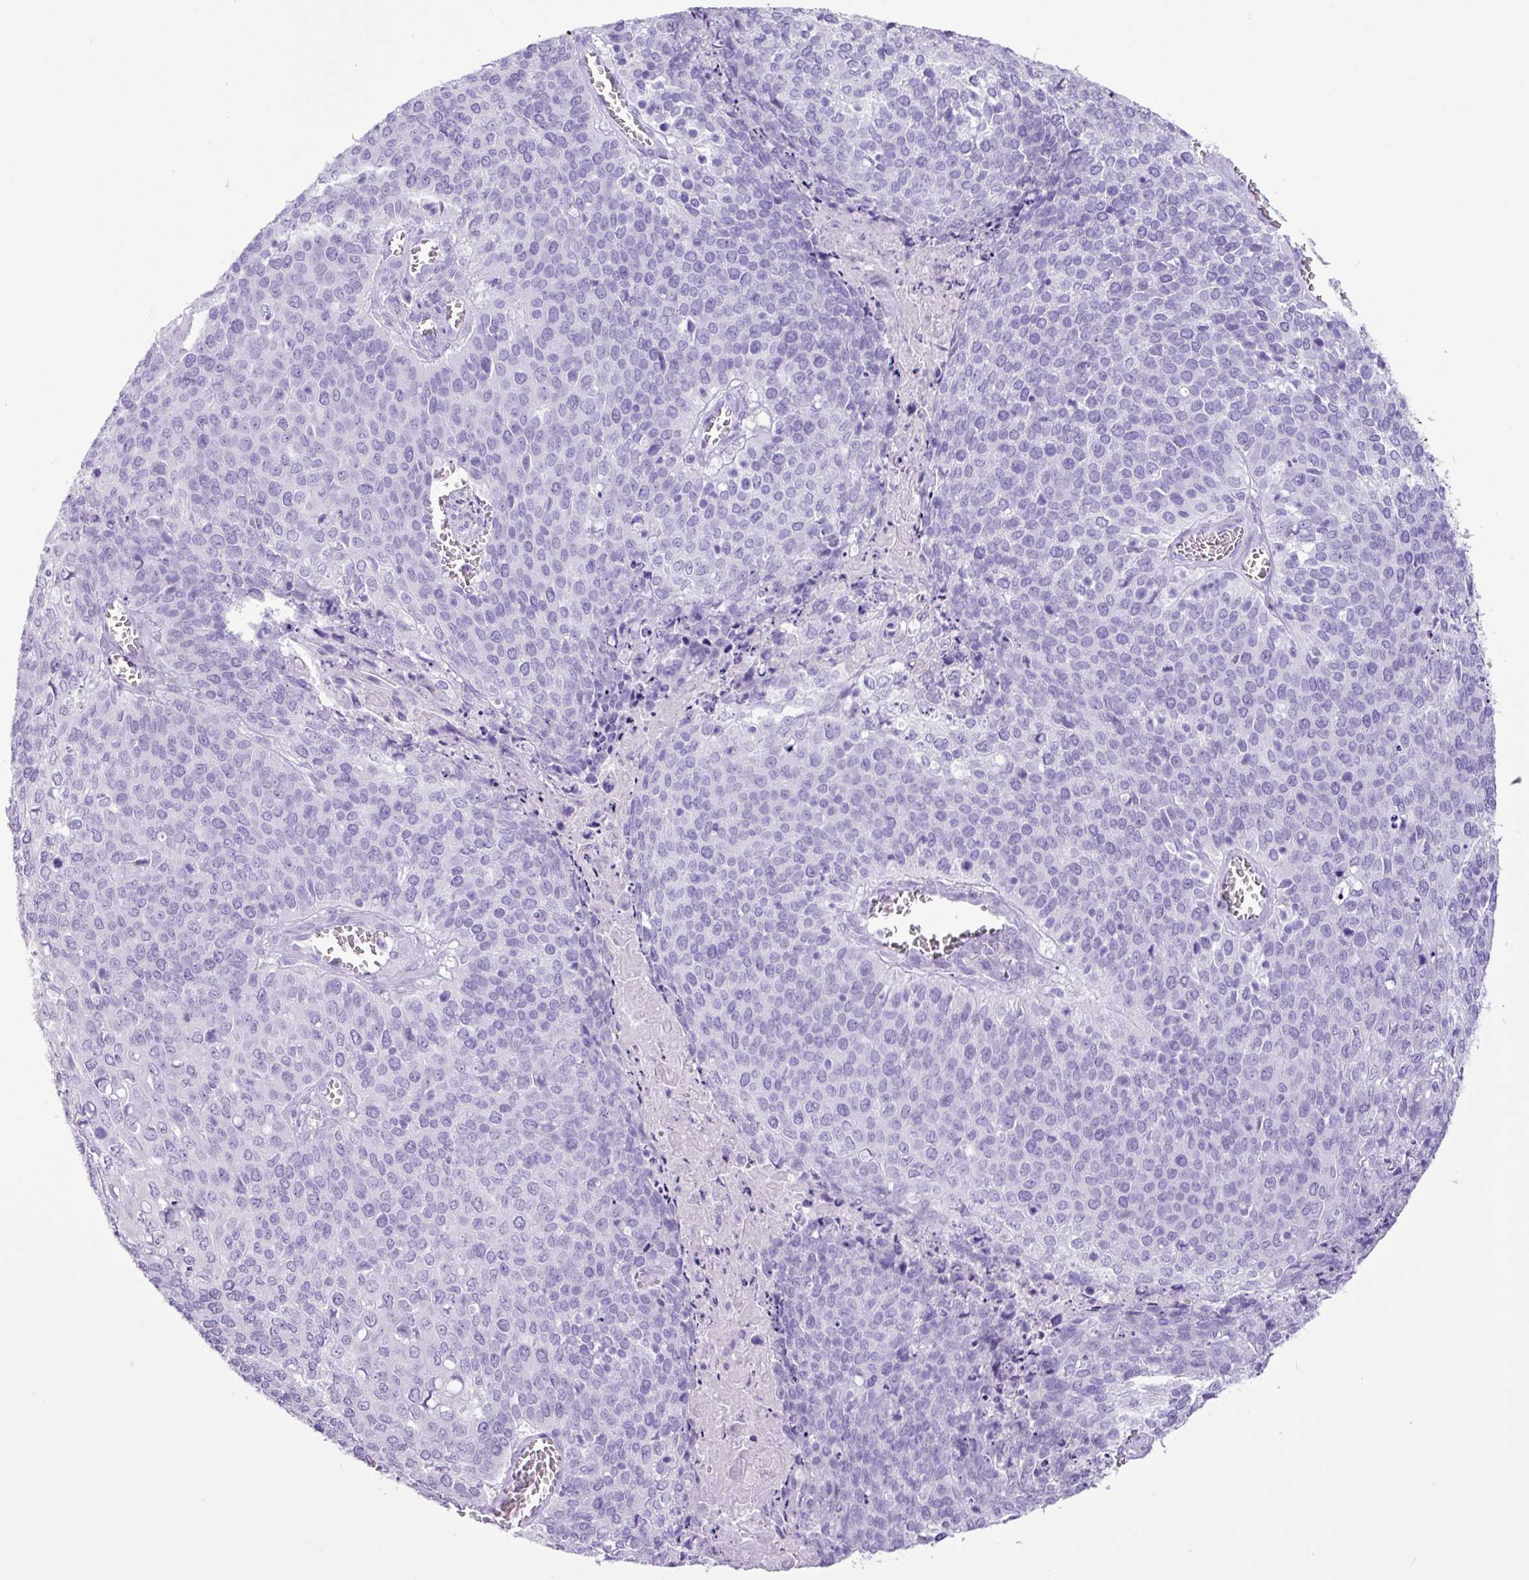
{"staining": {"intensity": "negative", "quantity": "none", "location": "none"}, "tissue": "cervical cancer", "cell_type": "Tumor cells", "image_type": "cancer", "snomed": [{"axis": "morphology", "description": "Squamous cell carcinoma, NOS"}, {"axis": "topography", "description": "Cervix"}], "caption": "High power microscopy image of an immunohistochemistry micrograph of cervical cancer, revealing no significant expression in tumor cells.", "gene": "CKMT2", "patient": {"sex": "female", "age": 39}}